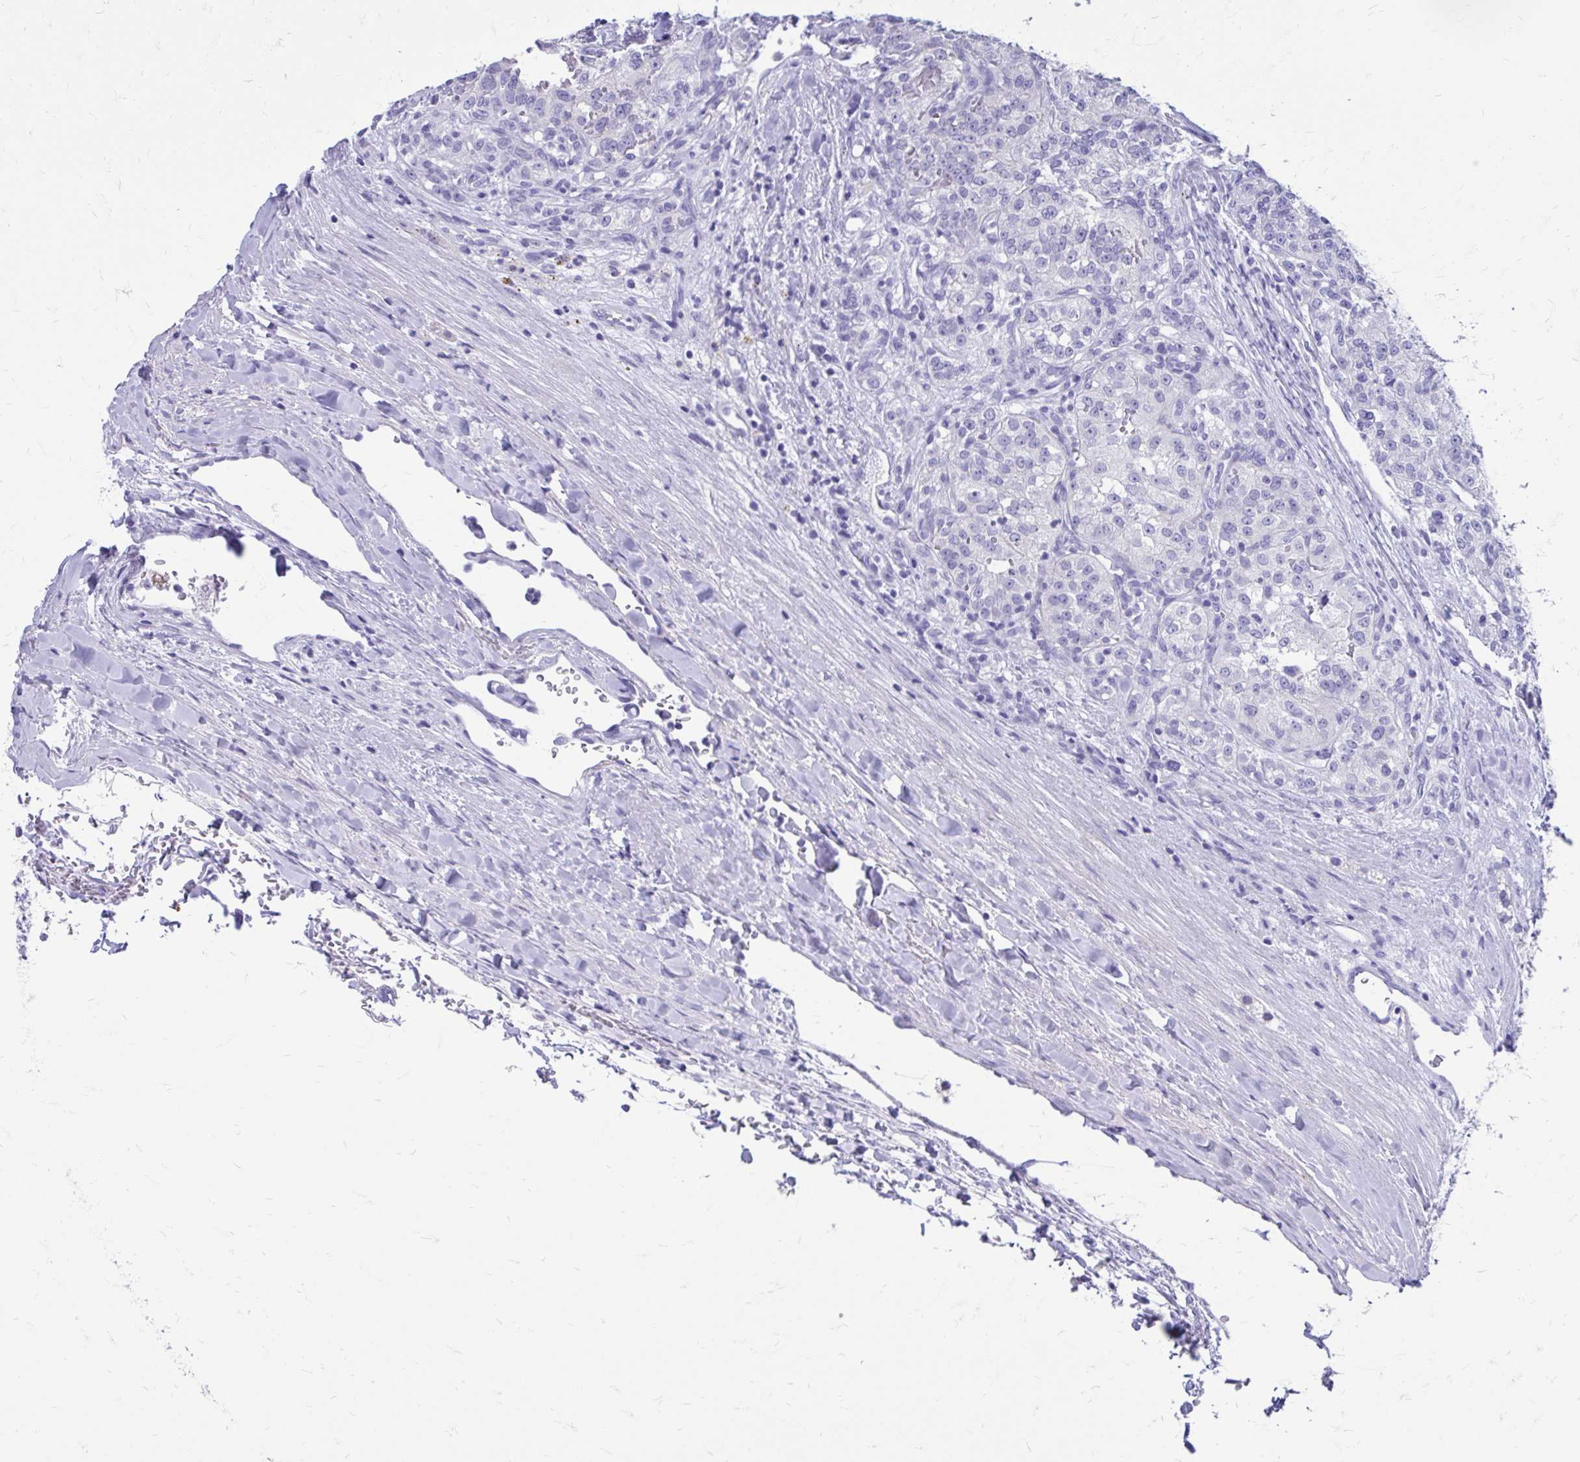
{"staining": {"intensity": "negative", "quantity": "none", "location": "none"}, "tissue": "renal cancer", "cell_type": "Tumor cells", "image_type": "cancer", "snomed": [{"axis": "morphology", "description": "Adenocarcinoma, NOS"}, {"axis": "topography", "description": "Kidney"}], "caption": "The photomicrograph shows no significant staining in tumor cells of adenocarcinoma (renal). The staining is performed using DAB brown chromogen with nuclei counter-stained in using hematoxylin.", "gene": "SATL1", "patient": {"sex": "female", "age": 63}}